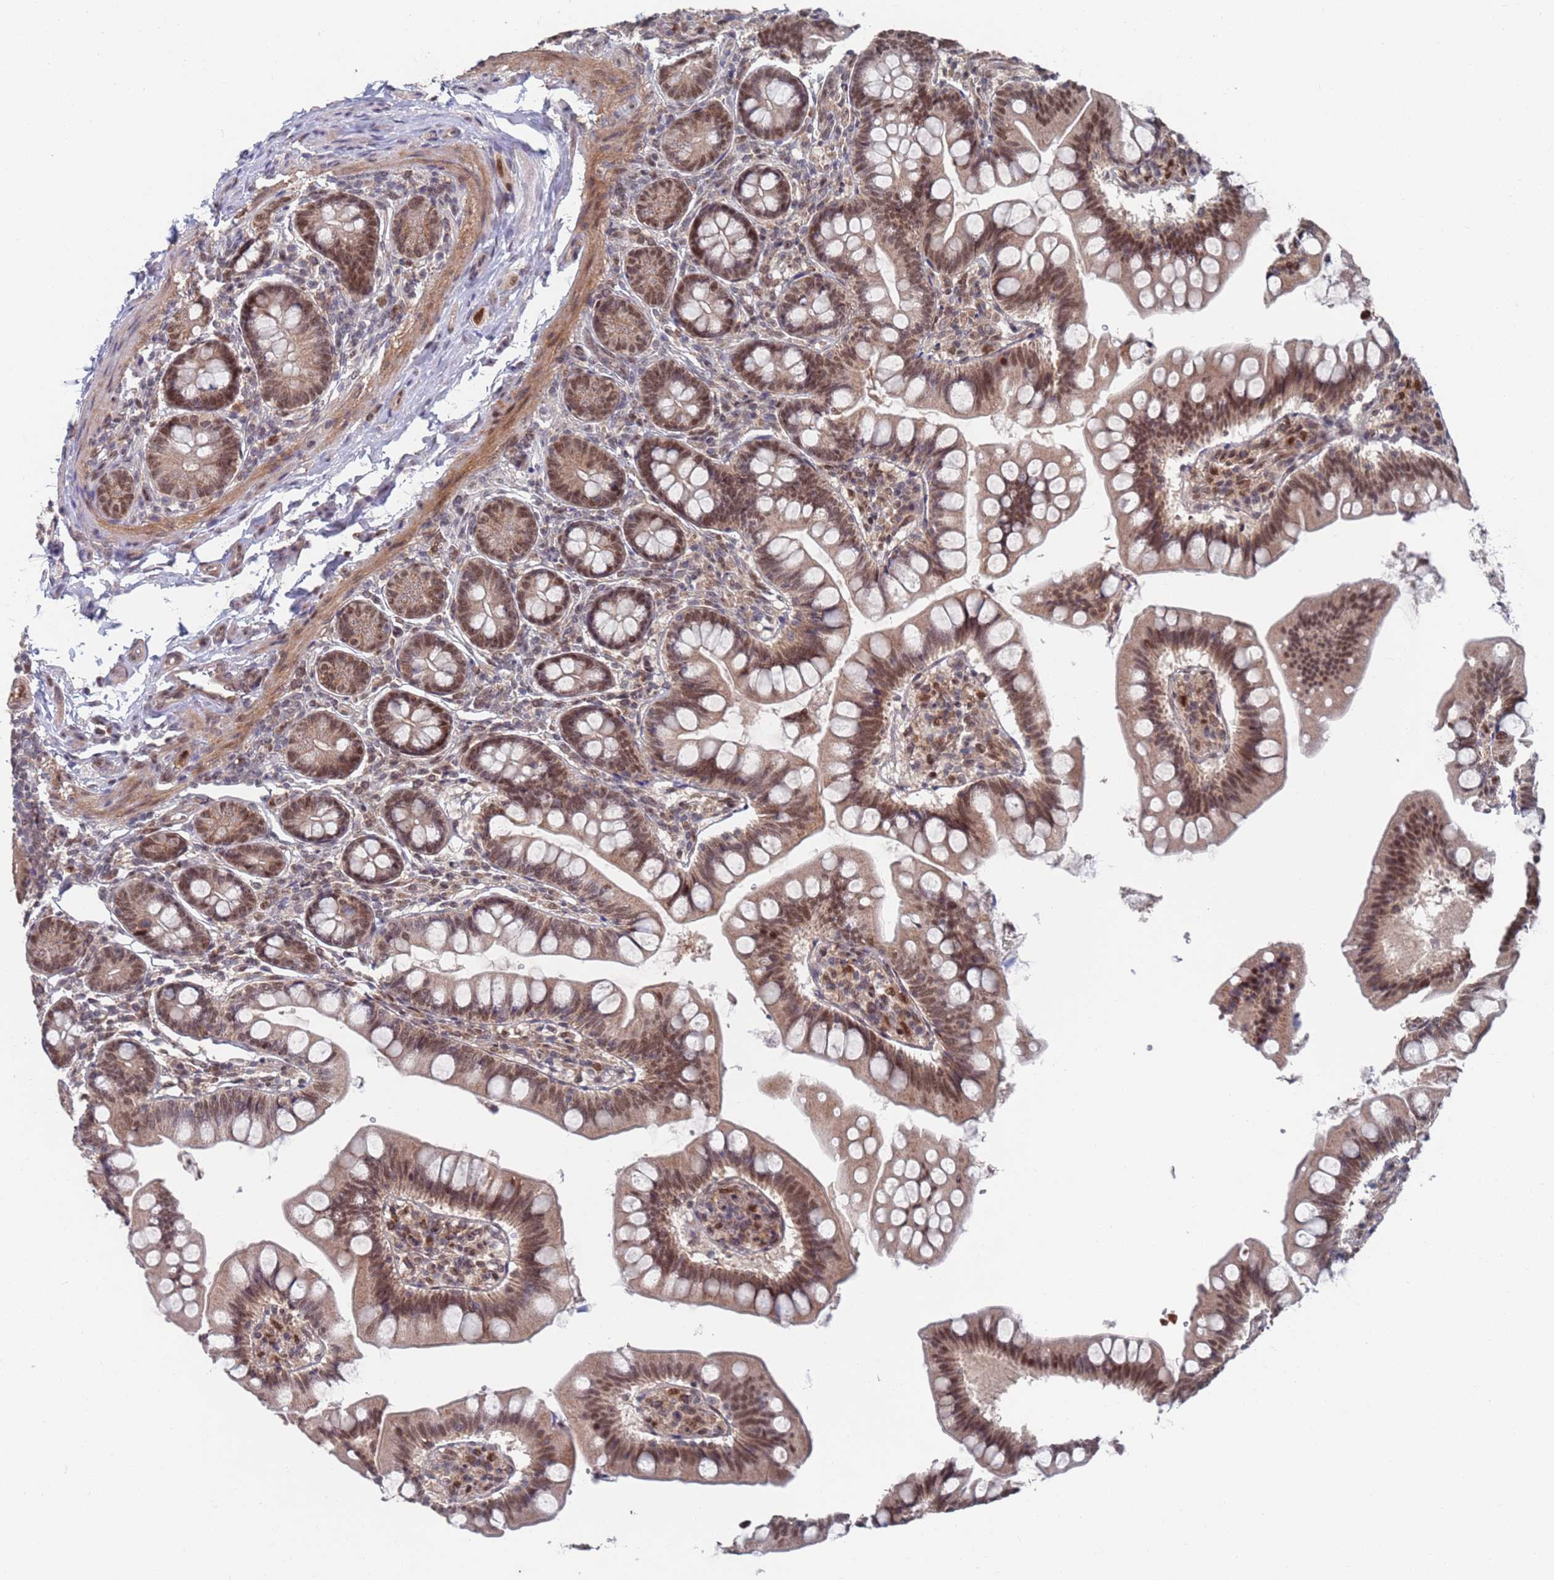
{"staining": {"intensity": "moderate", "quantity": ">75%", "location": "cytoplasmic/membranous,nuclear"}, "tissue": "small intestine", "cell_type": "Glandular cells", "image_type": "normal", "snomed": [{"axis": "morphology", "description": "Normal tissue, NOS"}, {"axis": "topography", "description": "Small intestine"}], "caption": "Protein analysis of normal small intestine demonstrates moderate cytoplasmic/membranous,nuclear expression in about >75% of glandular cells. (Stains: DAB (3,3'-diaminobenzidine) in brown, nuclei in blue, Microscopy: brightfield microscopy at high magnification).", "gene": "RPP25", "patient": {"sex": "male", "age": 7}}